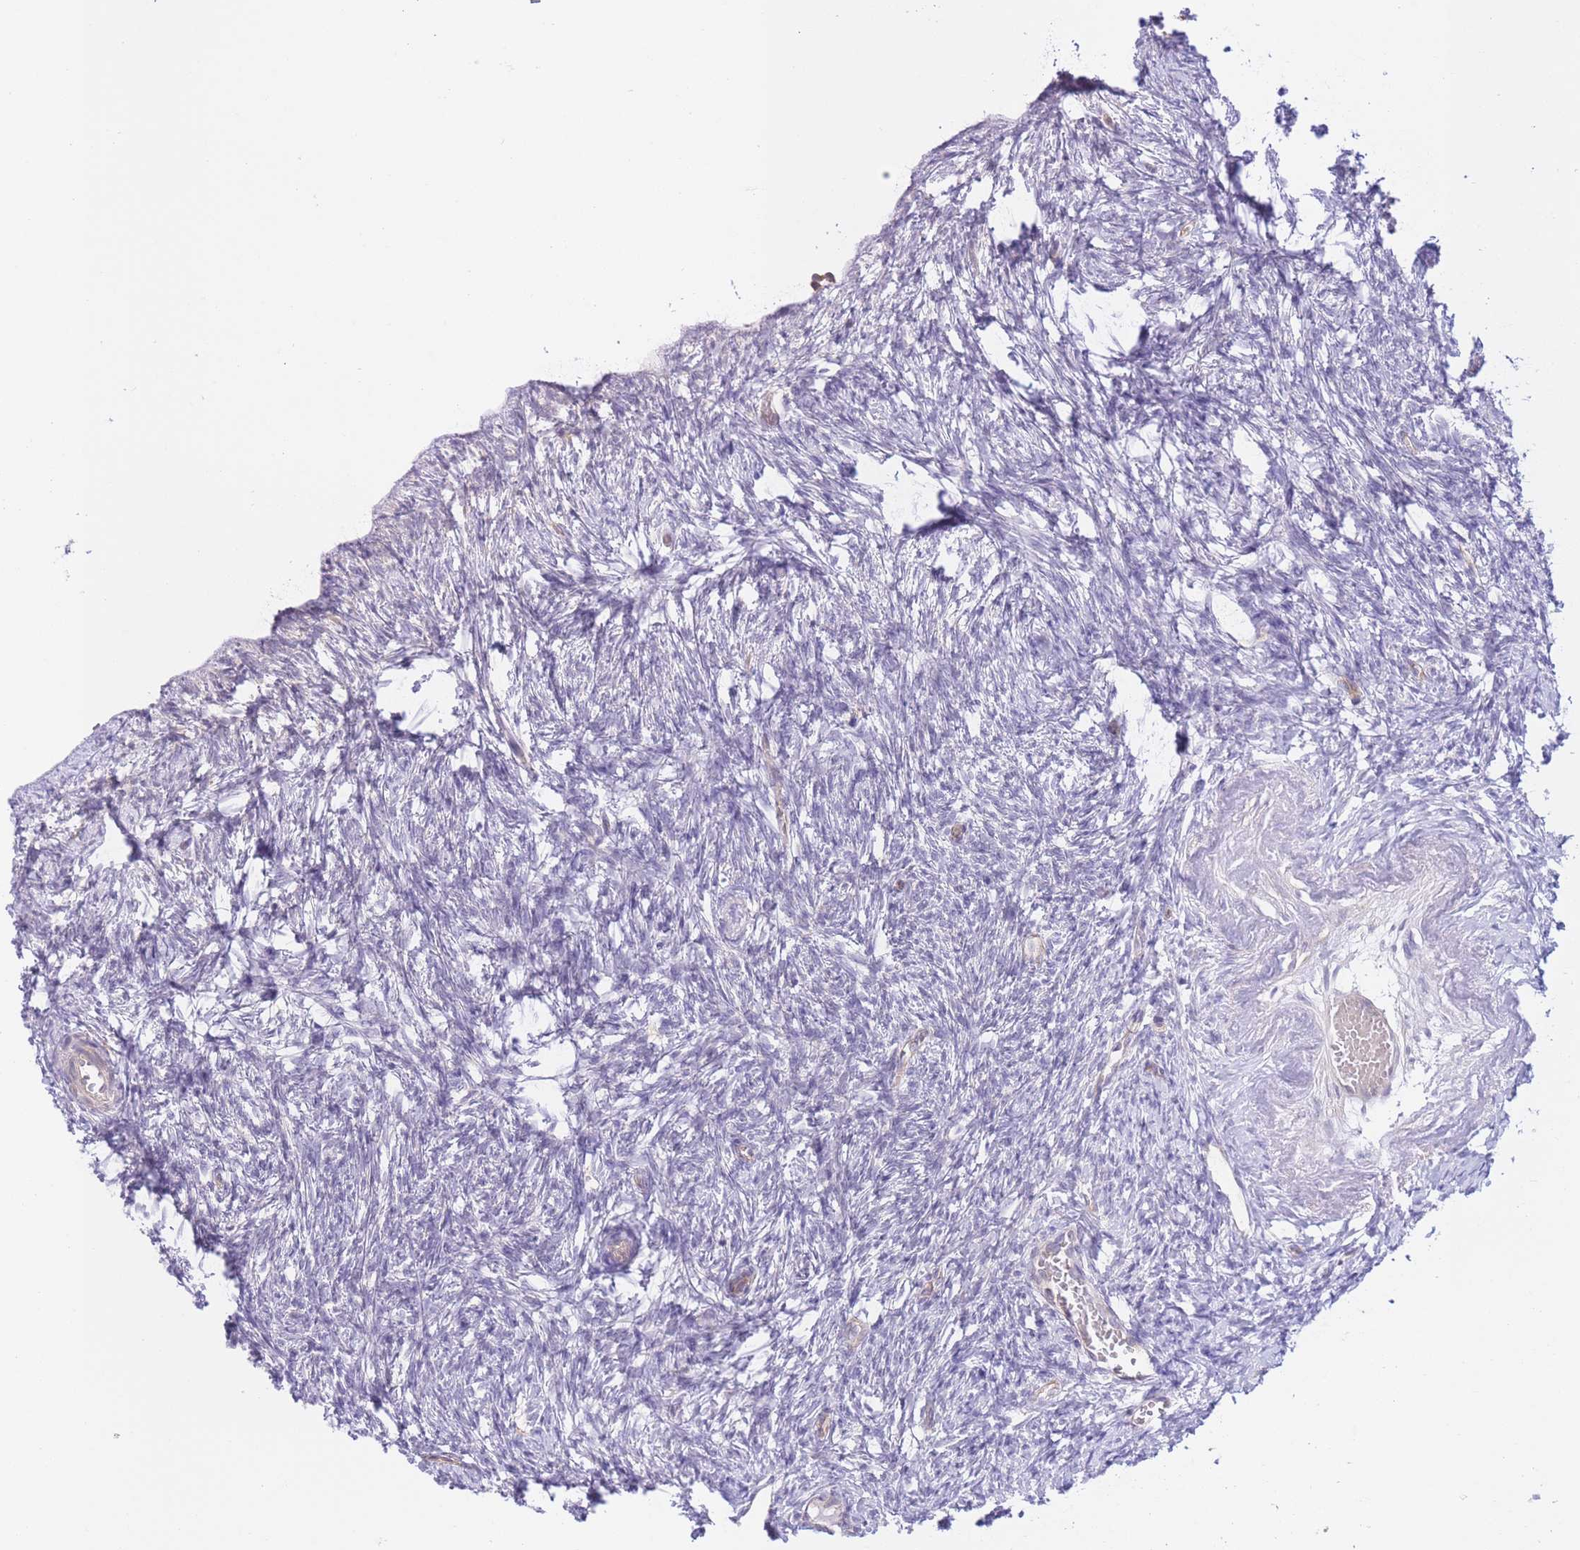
{"staining": {"intensity": "negative", "quantity": "none", "location": "none"}, "tissue": "ovary", "cell_type": "Ovarian stroma cells", "image_type": "normal", "snomed": [{"axis": "morphology", "description": "Normal tissue, NOS"}, {"axis": "topography", "description": "Ovary"}], "caption": "Ovary stained for a protein using immunohistochemistry displays no staining ovarian stroma cells.", "gene": "MRPS31", "patient": {"sex": "female", "age": 51}}